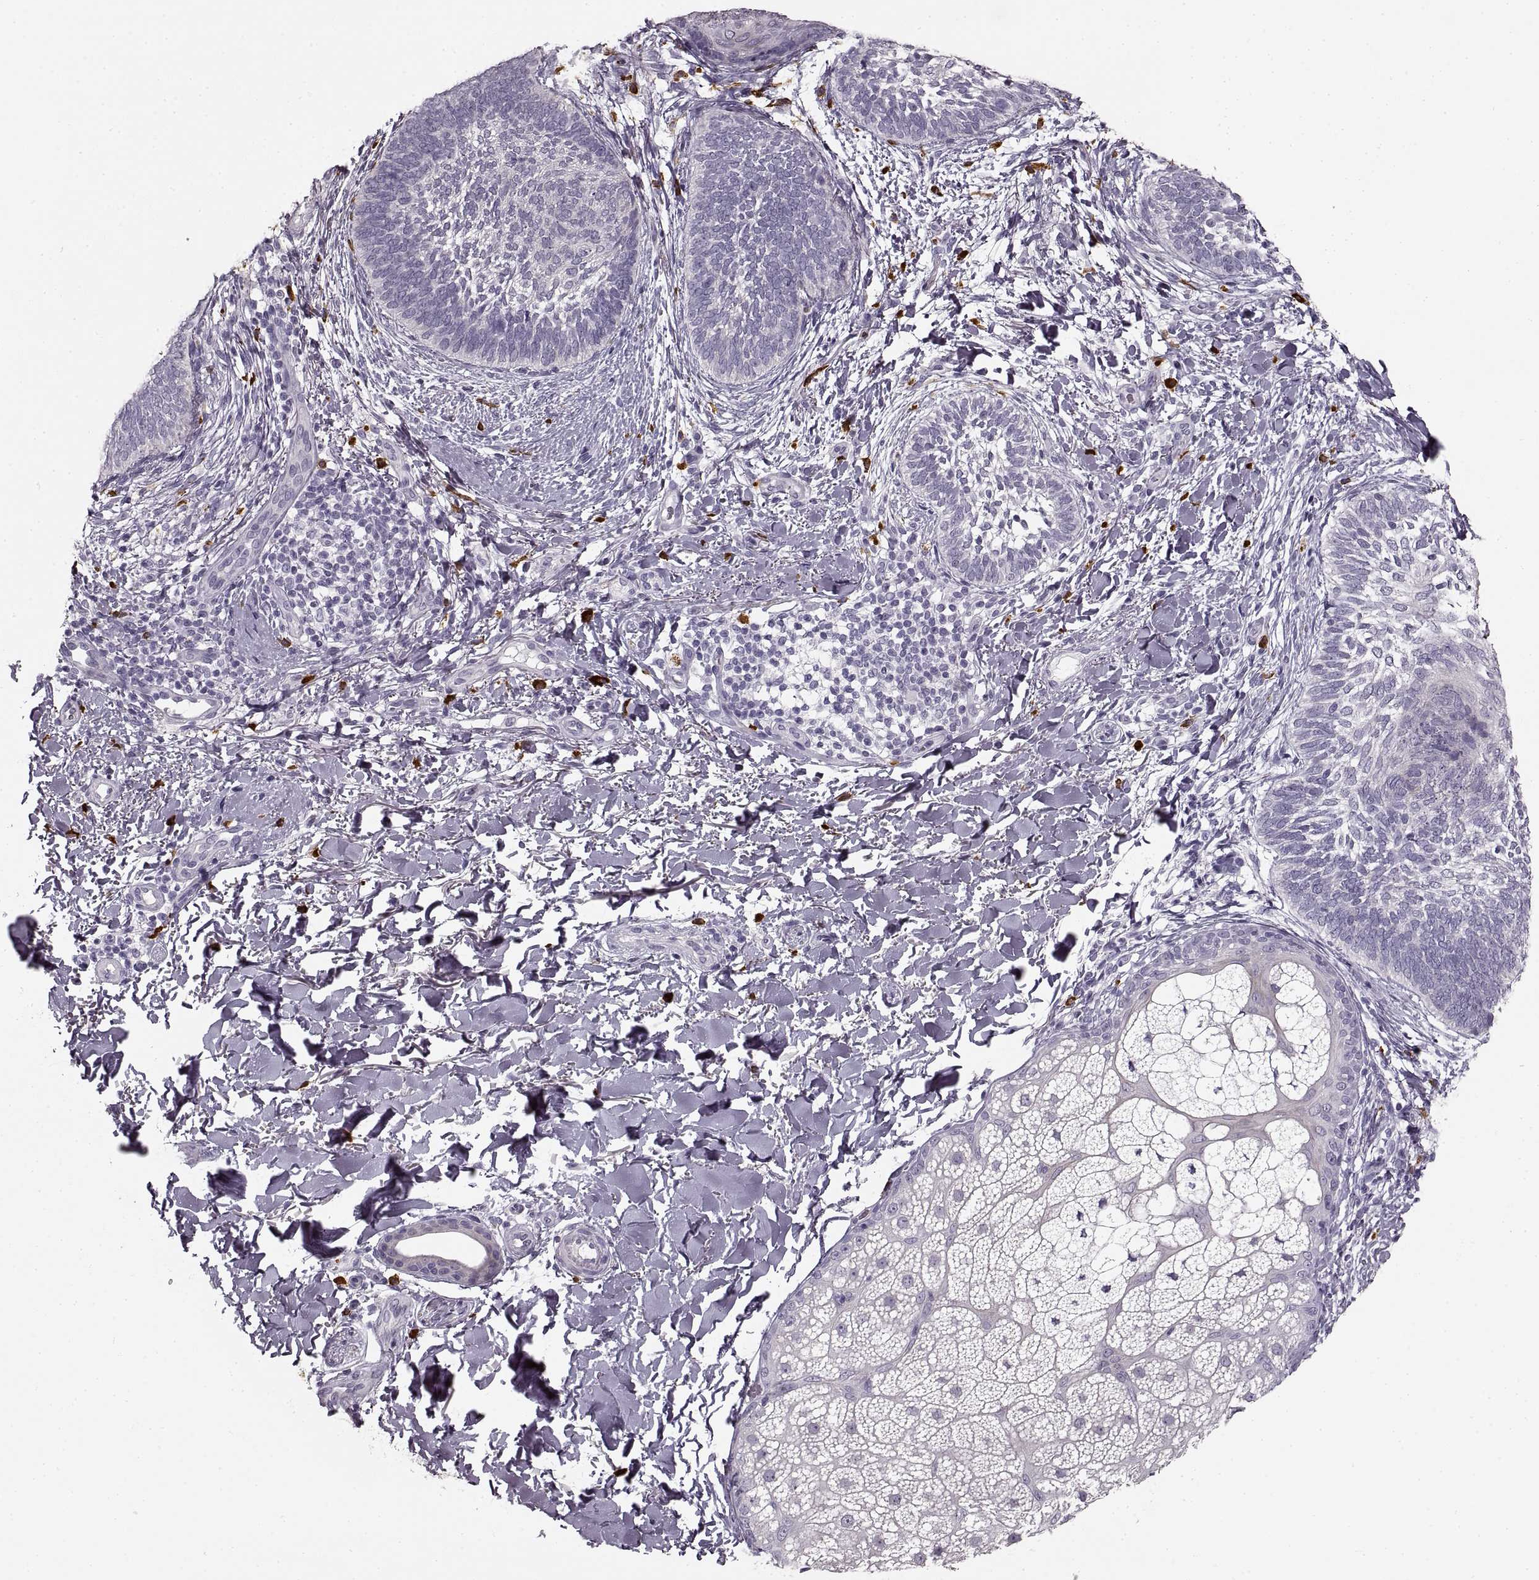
{"staining": {"intensity": "negative", "quantity": "none", "location": "none"}, "tissue": "skin cancer", "cell_type": "Tumor cells", "image_type": "cancer", "snomed": [{"axis": "morphology", "description": "Normal tissue, NOS"}, {"axis": "morphology", "description": "Basal cell carcinoma"}, {"axis": "topography", "description": "Skin"}], "caption": "Immunohistochemistry of skin cancer displays no expression in tumor cells.", "gene": "CNTN1", "patient": {"sex": "male", "age": 46}}